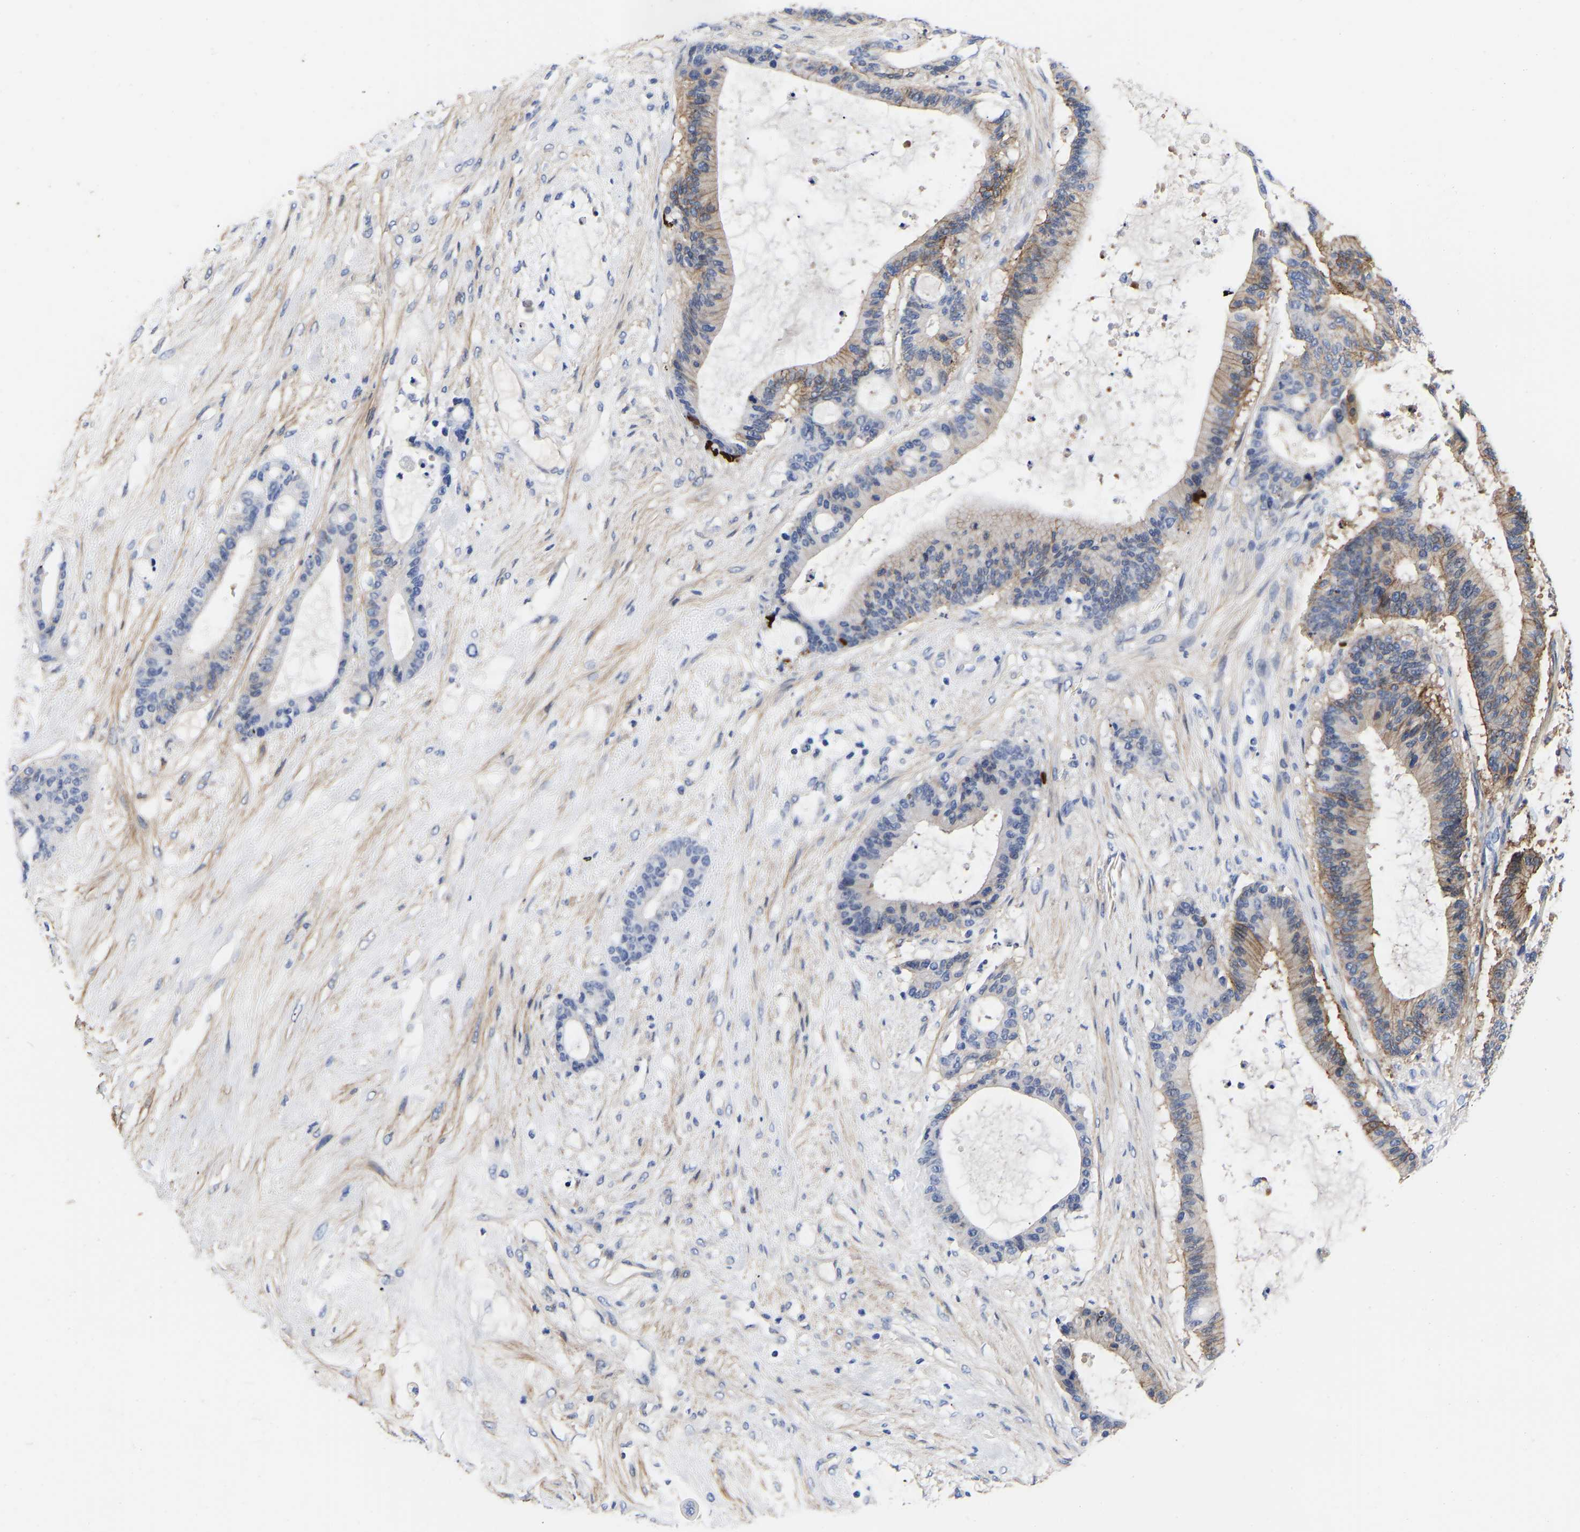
{"staining": {"intensity": "moderate", "quantity": "25%-75%", "location": "cytoplasmic/membranous"}, "tissue": "liver cancer", "cell_type": "Tumor cells", "image_type": "cancer", "snomed": [{"axis": "morphology", "description": "Cholangiocarcinoma"}, {"axis": "topography", "description": "Liver"}], "caption": "Human liver cancer stained with a protein marker demonstrates moderate staining in tumor cells.", "gene": "GPA33", "patient": {"sex": "female", "age": 73}}